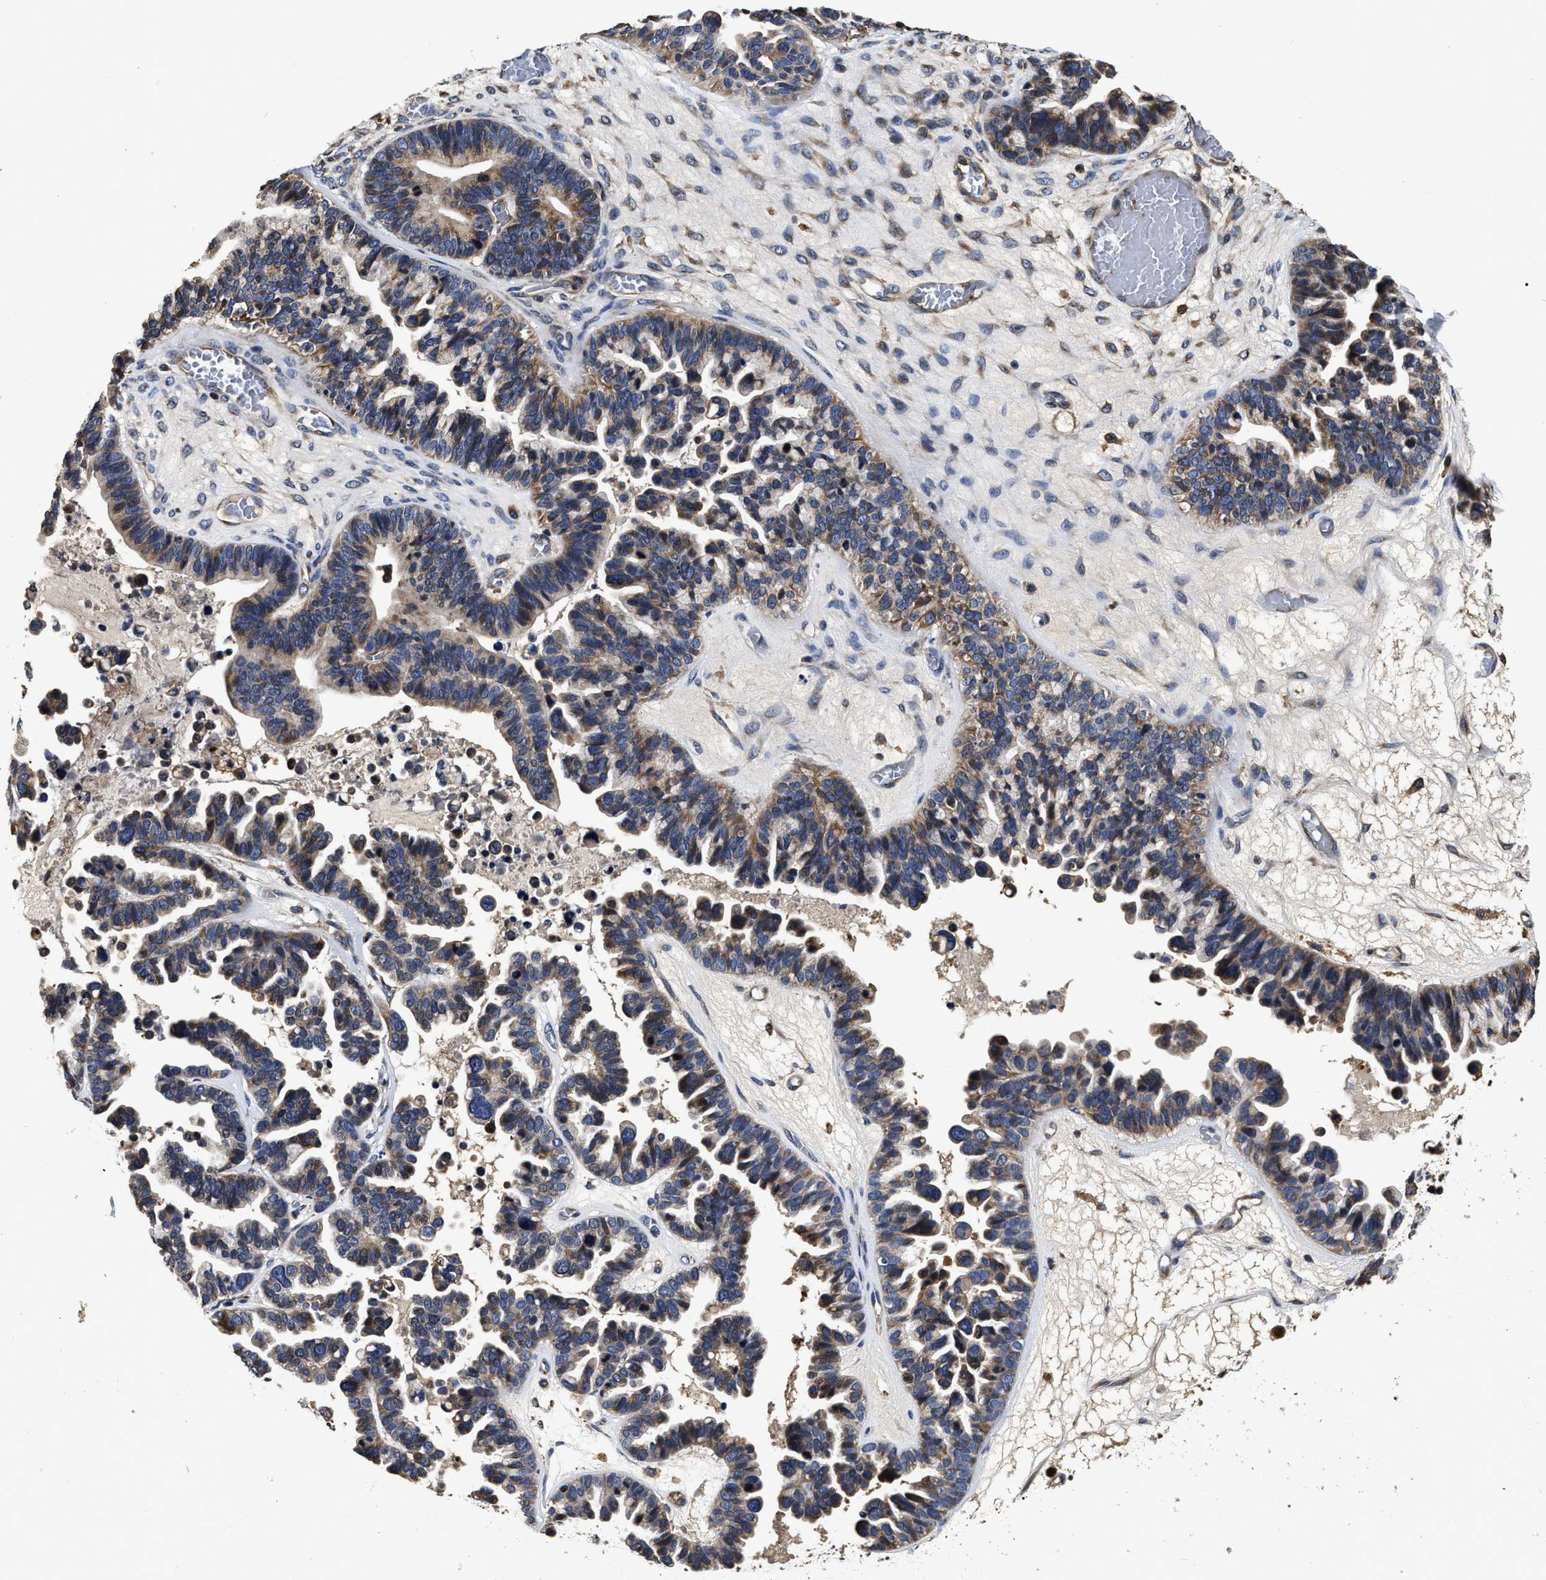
{"staining": {"intensity": "moderate", "quantity": ">75%", "location": "cytoplasmic/membranous"}, "tissue": "ovarian cancer", "cell_type": "Tumor cells", "image_type": "cancer", "snomed": [{"axis": "morphology", "description": "Cystadenocarcinoma, serous, NOS"}, {"axis": "topography", "description": "Ovary"}], "caption": "Approximately >75% of tumor cells in human serous cystadenocarcinoma (ovarian) demonstrate moderate cytoplasmic/membranous protein positivity as visualized by brown immunohistochemical staining.", "gene": "ABCG8", "patient": {"sex": "female", "age": 56}}